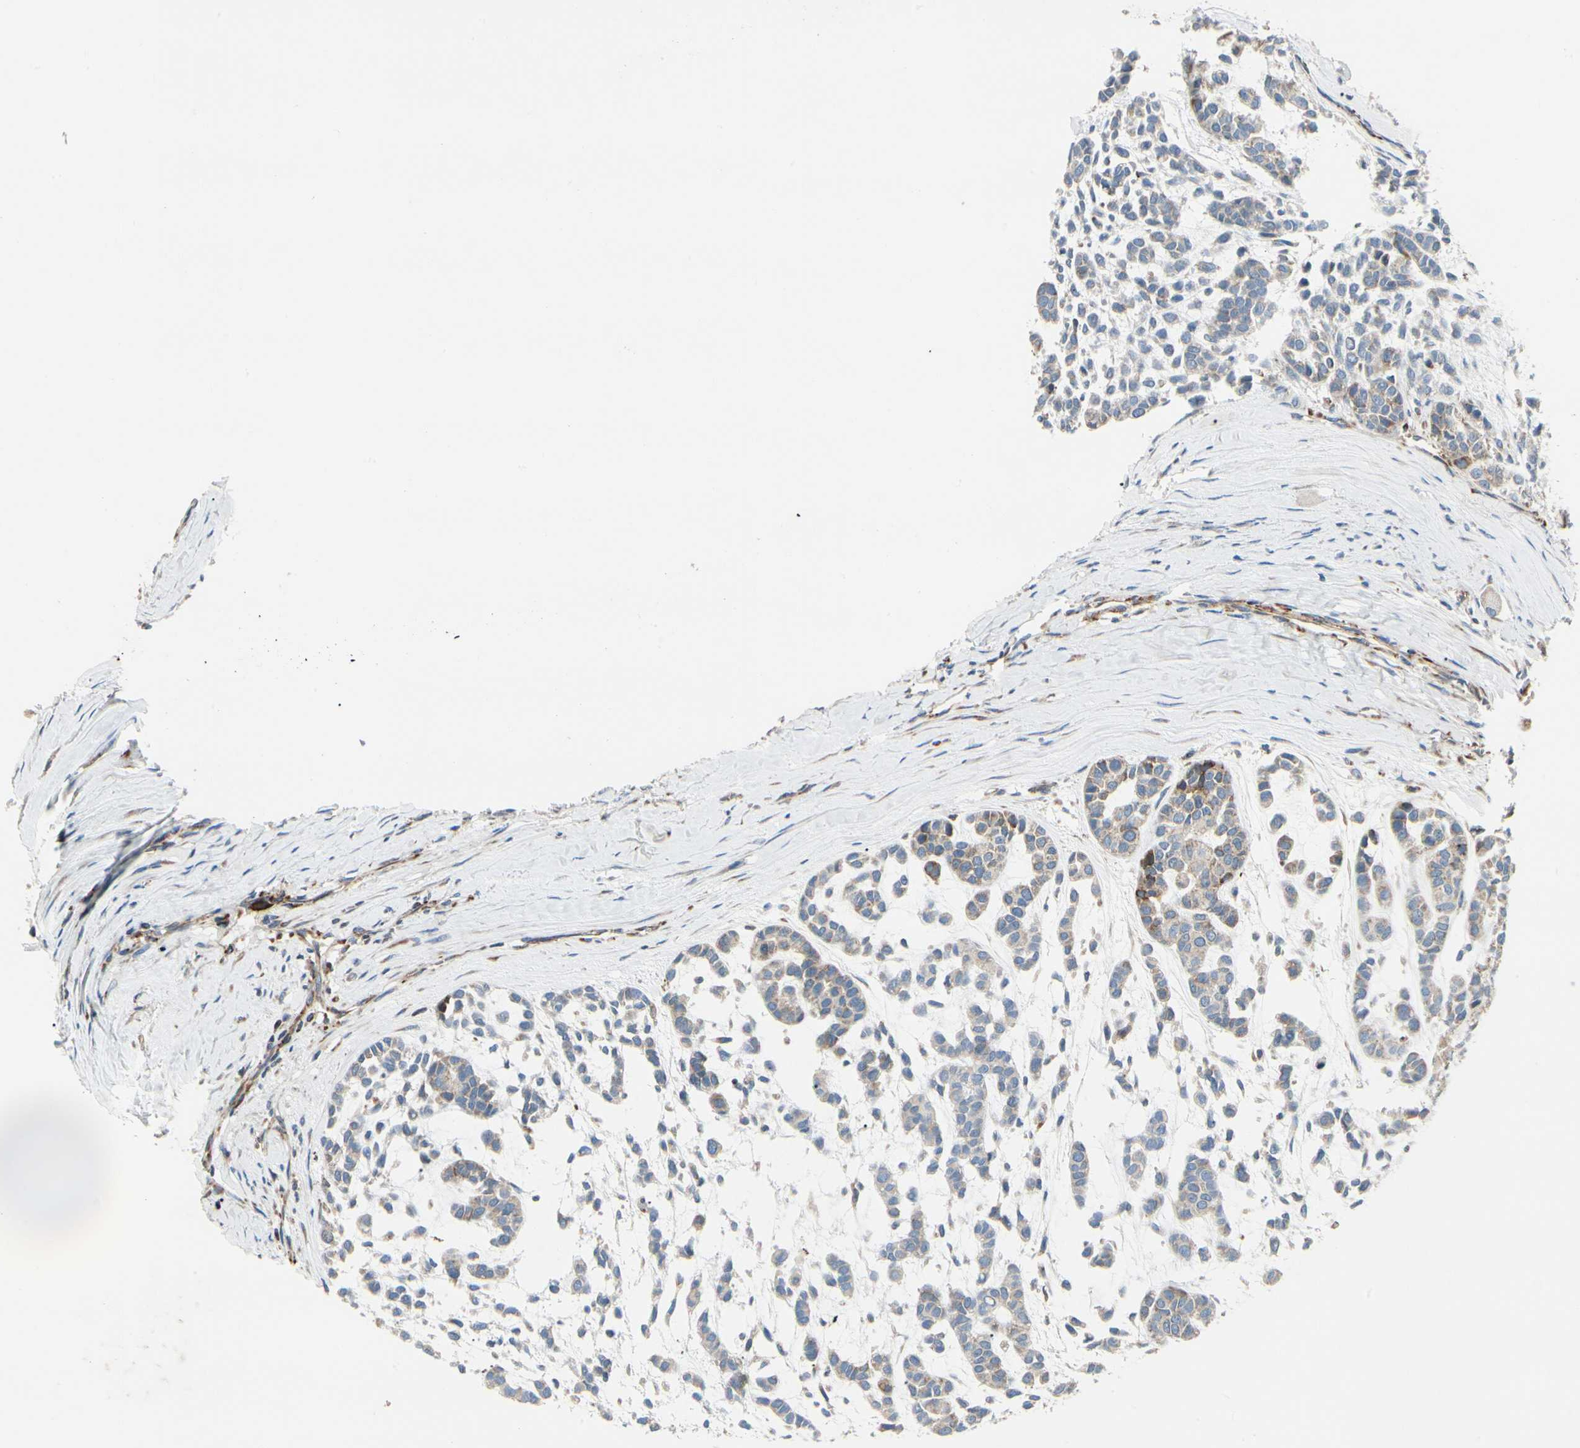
{"staining": {"intensity": "weak", "quantity": ">75%", "location": "cytoplasmic/membranous"}, "tissue": "head and neck cancer", "cell_type": "Tumor cells", "image_type": "cancer", "snomed": [{"axis": "morphology", "description": "Adenocarcinoma, NOS"}, {"axis": "morphology", "description": "Adenoma, NOS"}, {"axis": "topography", "description": "Head-Neck"}], "caption": "Head and neck cancer stained with DAB (3,3'-diaminobenzidine) immunohistochemistry reveals low levels of weak cytoplasmic/membranous positivity in approximately >75% of tumor cells.", "gene": "MRPL9", "patient": {"sex": "female", "age": 55}}